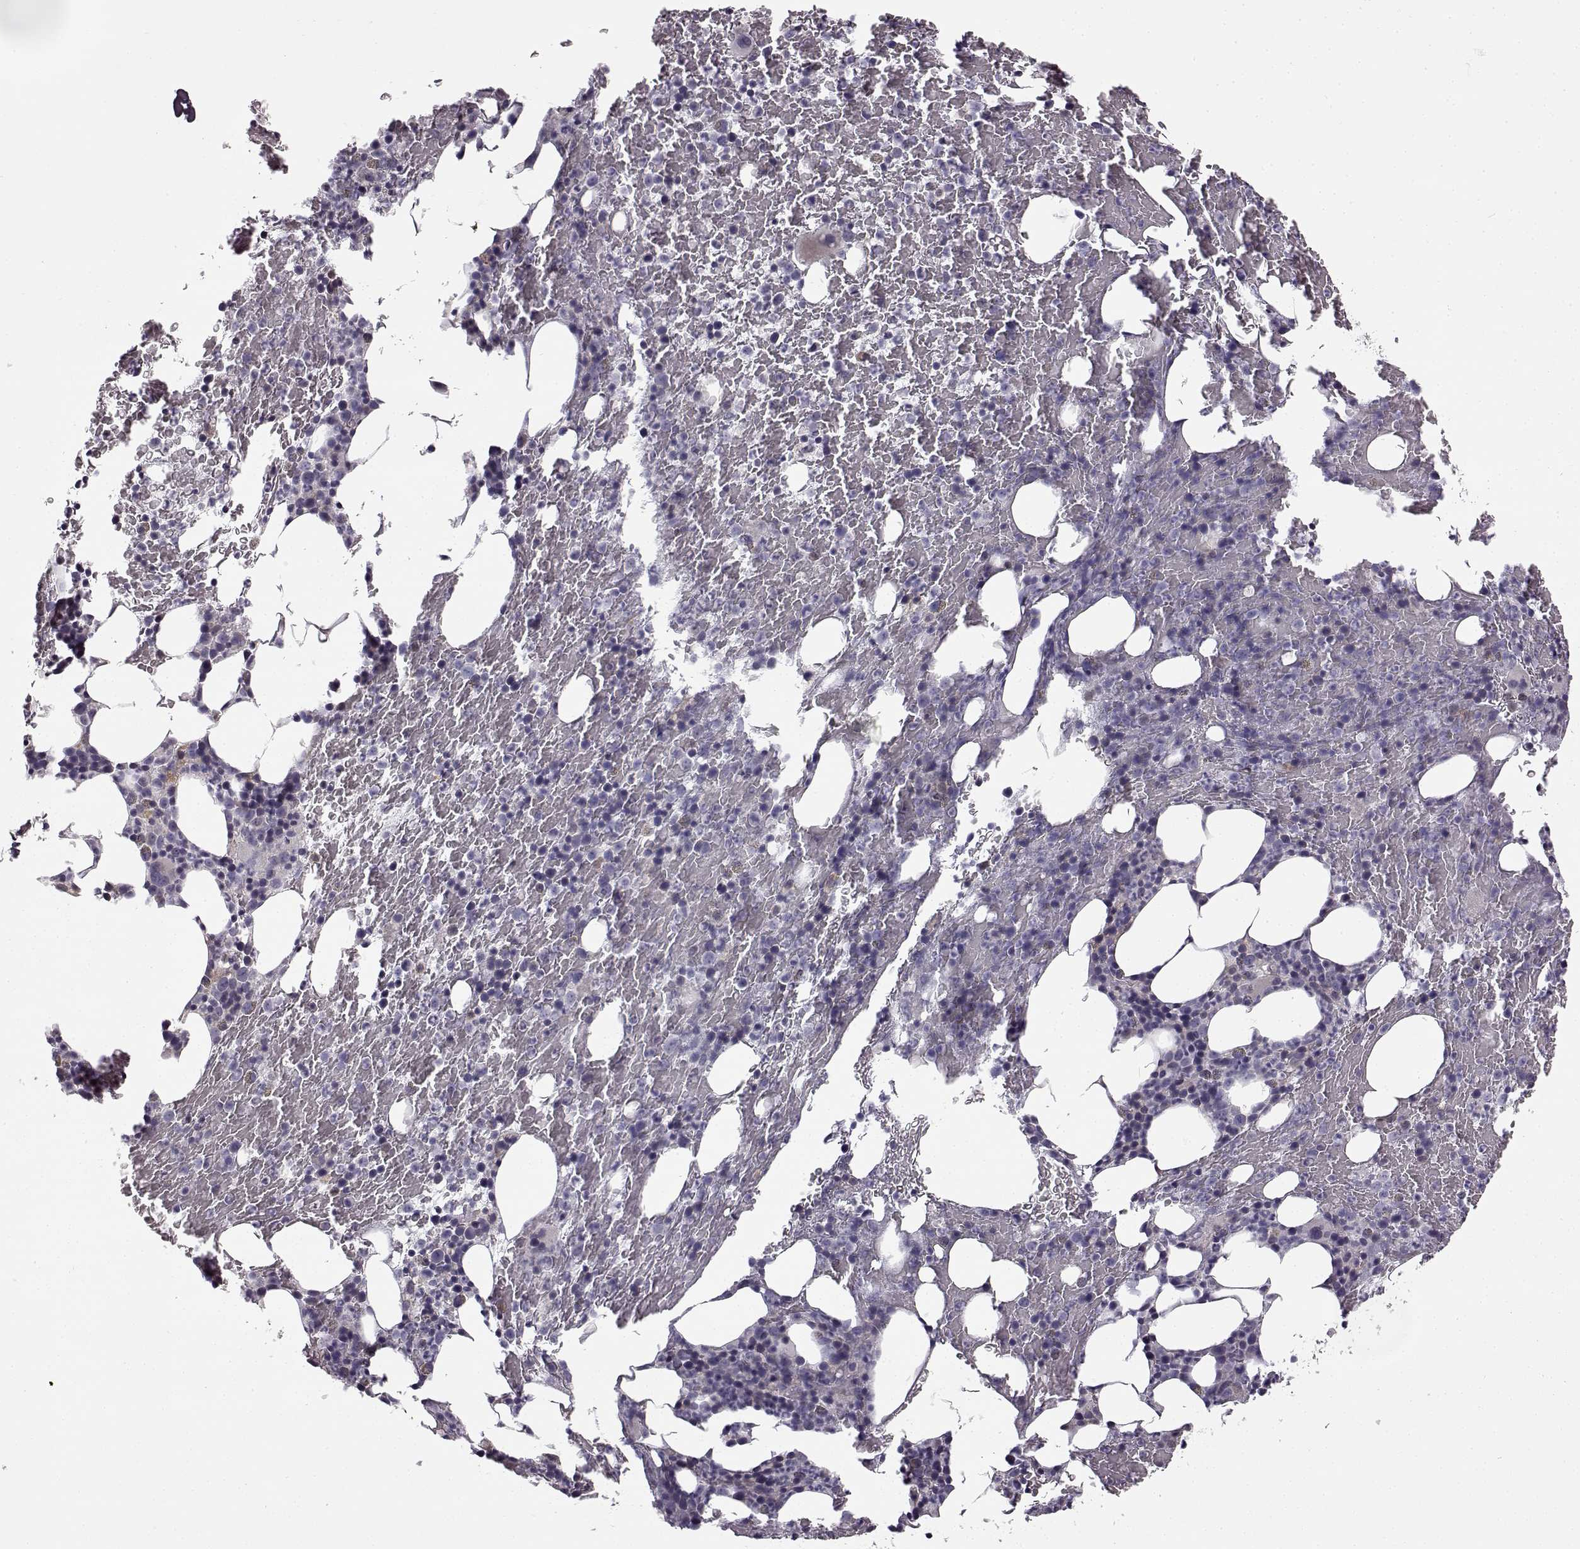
{"staining": {"intensity": "negative", "quantity": "none", "location": "none"}, "tissue": "bone marrow", "cell_type": "Hematopoietic cells", "image_type": "normal", "snomed": [{"axis": "morphology", "description": "Normal tissue, NOS"}, {"axis": "topography", "description": "Bone marrow"}], "caption": "A high-resolution photomicrograph shows IHC staining of unremarkable bone marrow, which shows no significant expression in hematopoietic cells.", "gene": "B3GNT6", "patient": {"sex": "male", "age": 72}}